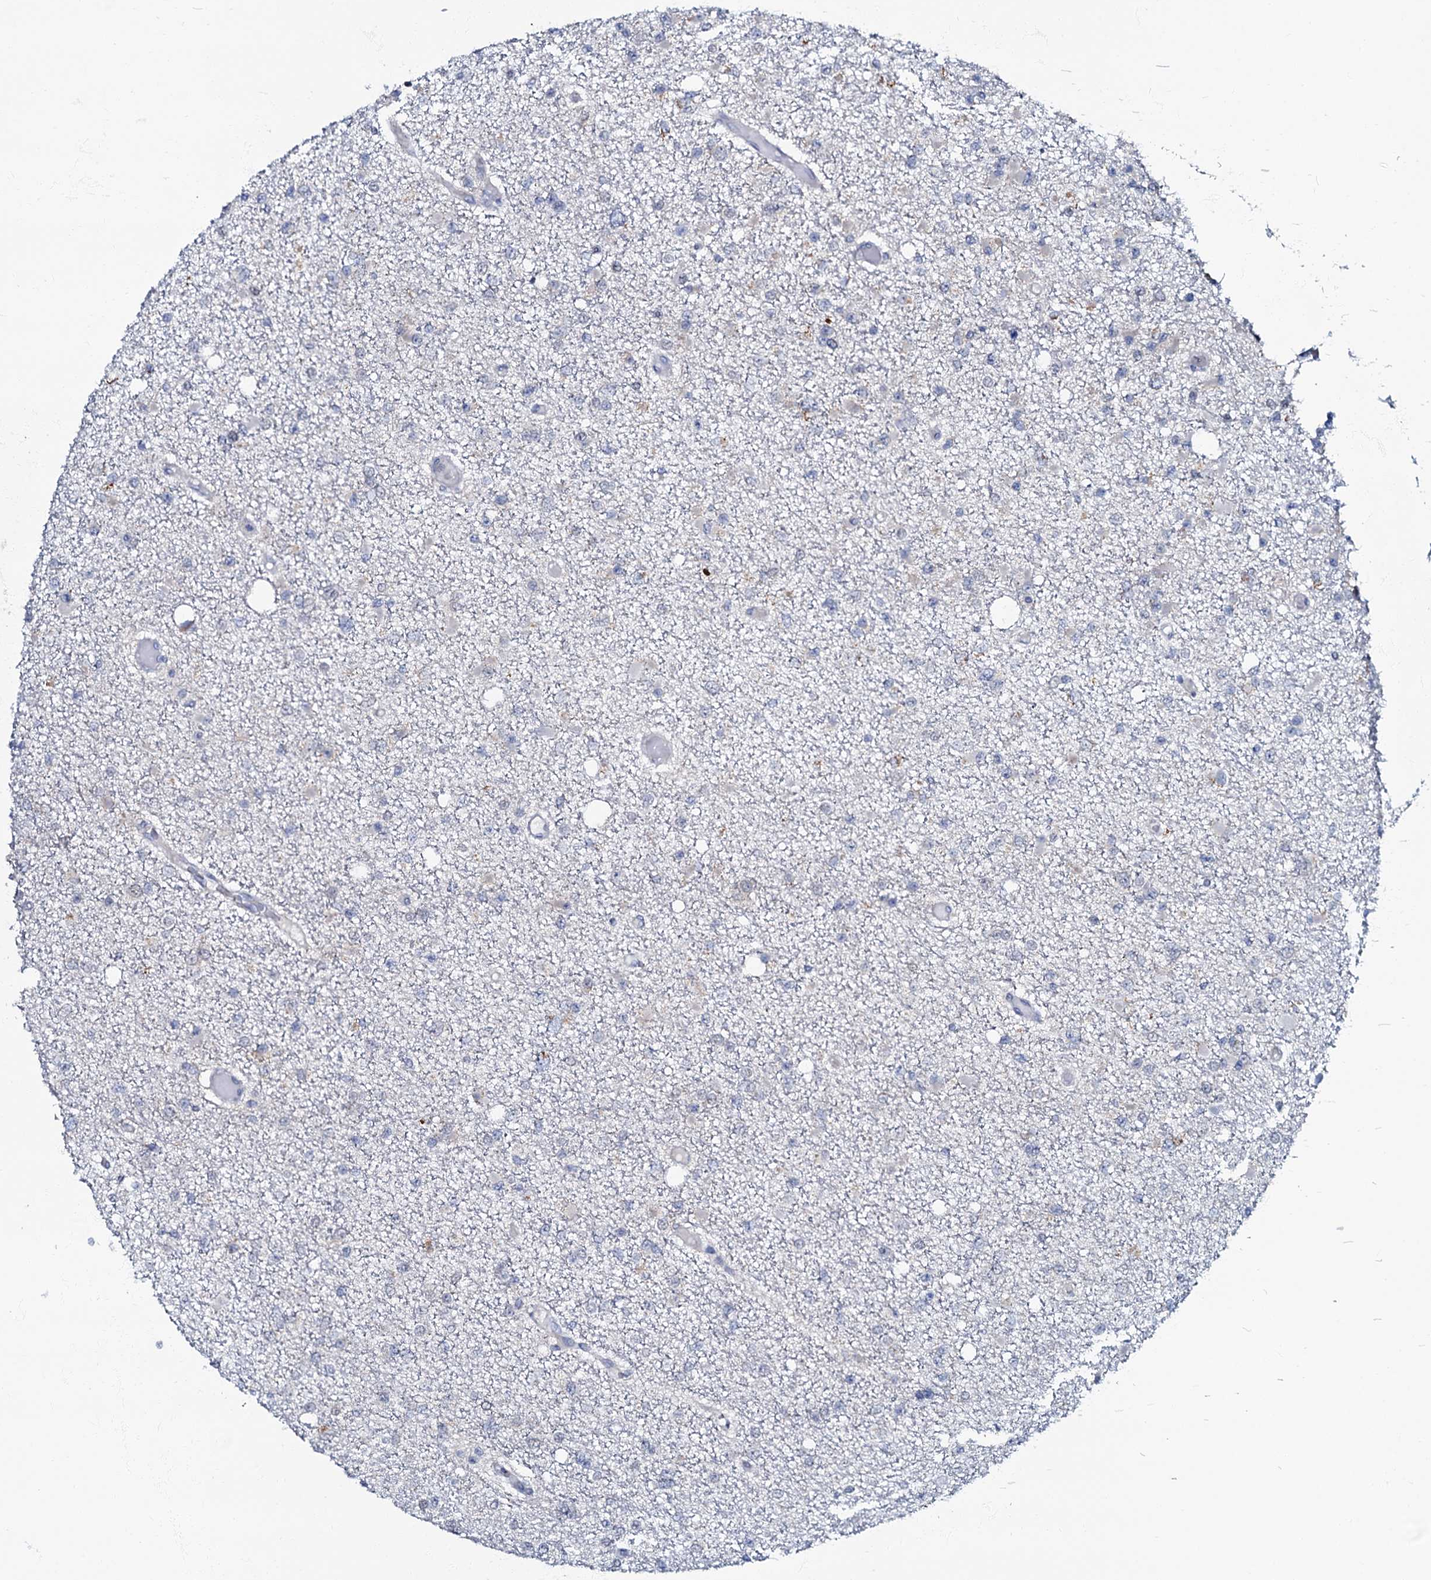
{"staining": {"intensity": "negative", "quantity": "none", "location": "none"}, "tissue": "glioma", "cell_type": "Tumor cells", "image_type": "cancer", "snomed": [{"axis": "morphology", "description": "Glioma, malignant, Low grade"}, {"axis": "topography", "description": "Brain"}], "caption": "Human glioma stained for a protein using immunohistochemistry (IHC) shows no staining in tumor cells.", "gene": "MRPL51", "patient": {"sex": "female", "age": 22}}